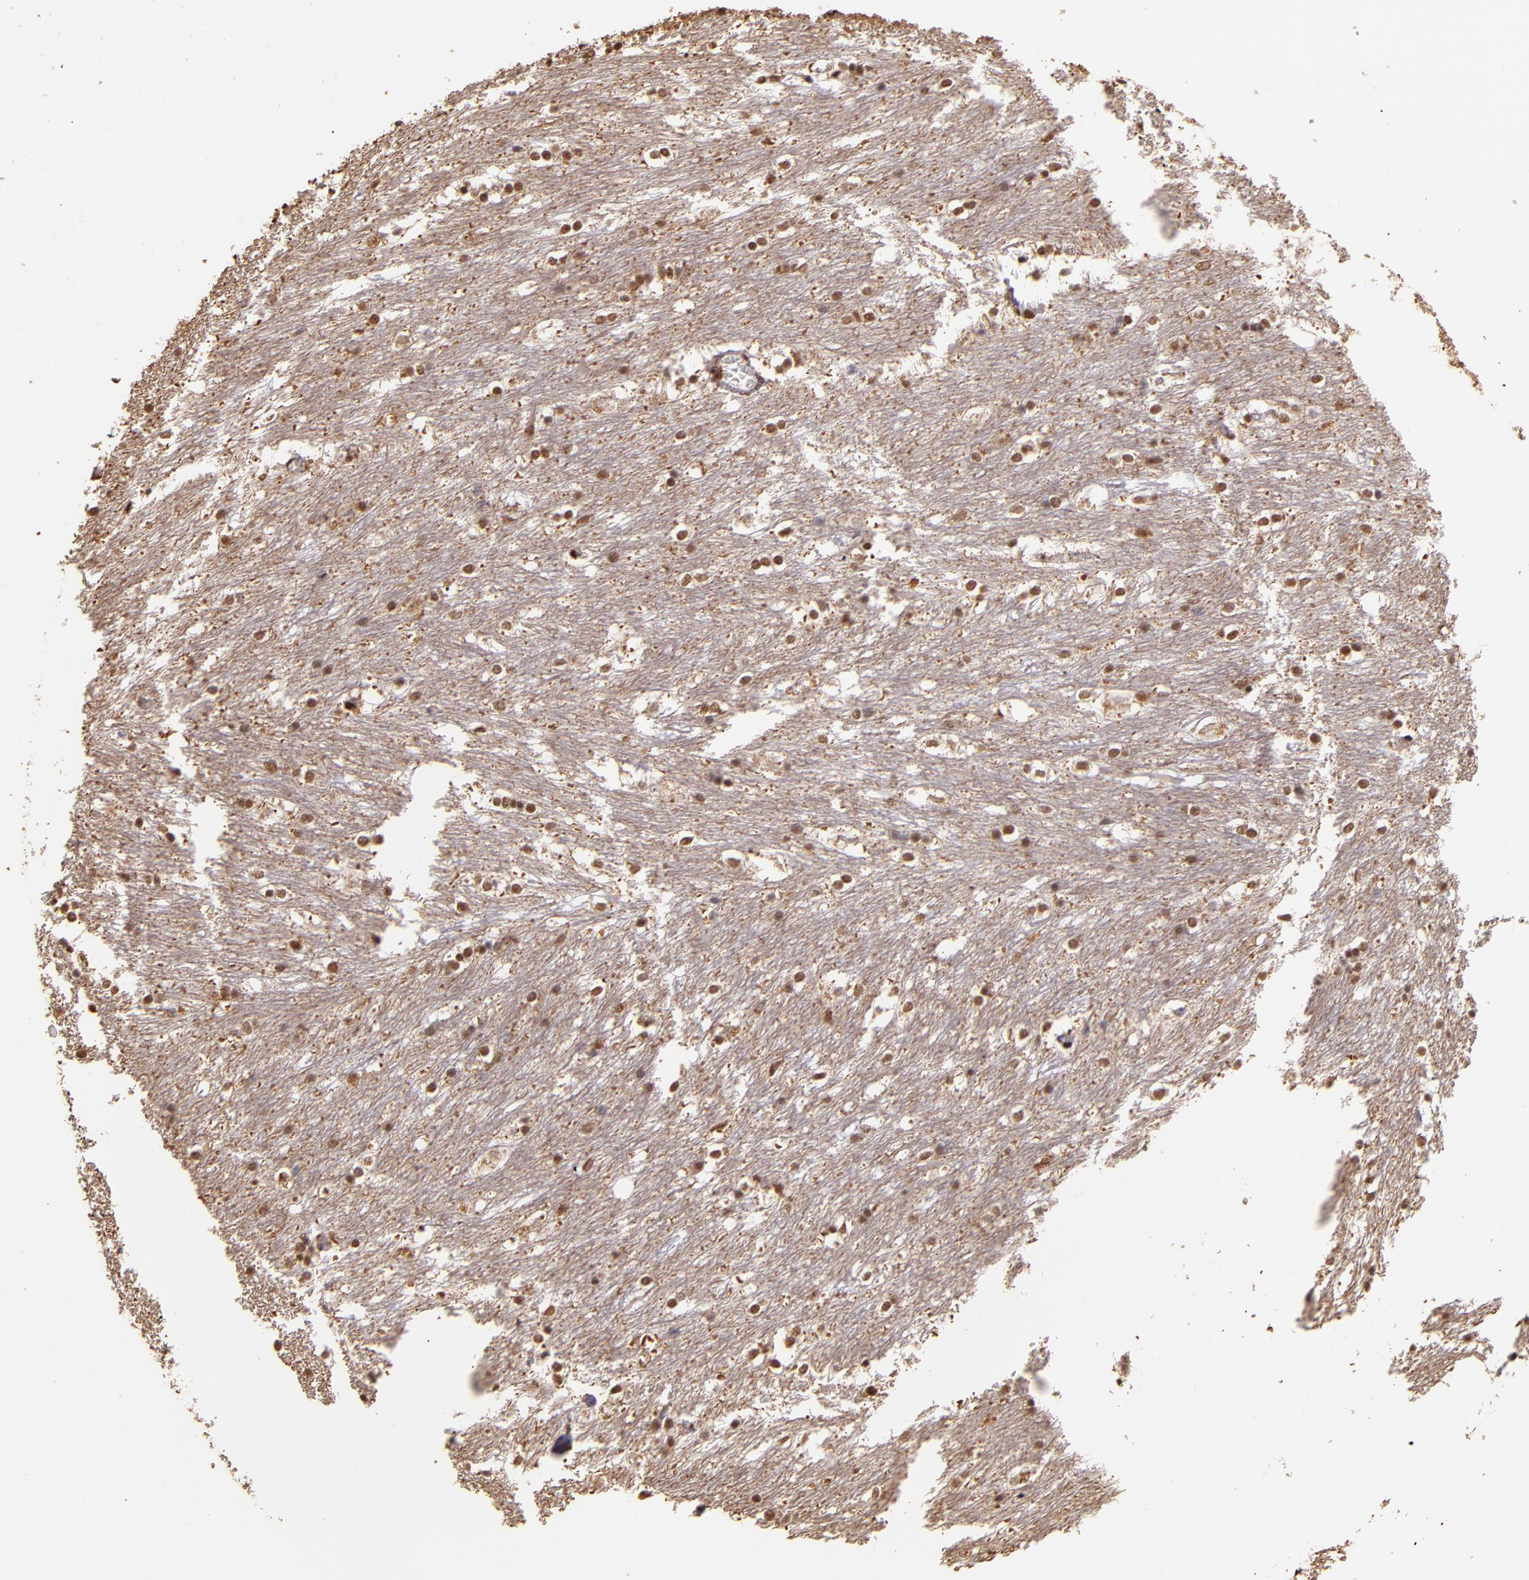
{"staining": {"intensity": "moderate", "quantity": ">75%", "location": "nuclear"}, "tissue": "caudate", "cell_type": "Glial cells", "image_type": "normal", "snomed": [{"axis": "morphology", "description": "Normal tissue, NOS"}, {"axis": "topography", "description": "Lateral ventricle wall"}], "caption": "Glial cells show medium levels of moderate nuclear positivity in about >75% of cells in benign human caudate. Nuclei are stained in blue.", "gene": "SP1", "patient": {"sex": "female", "age": 19}}